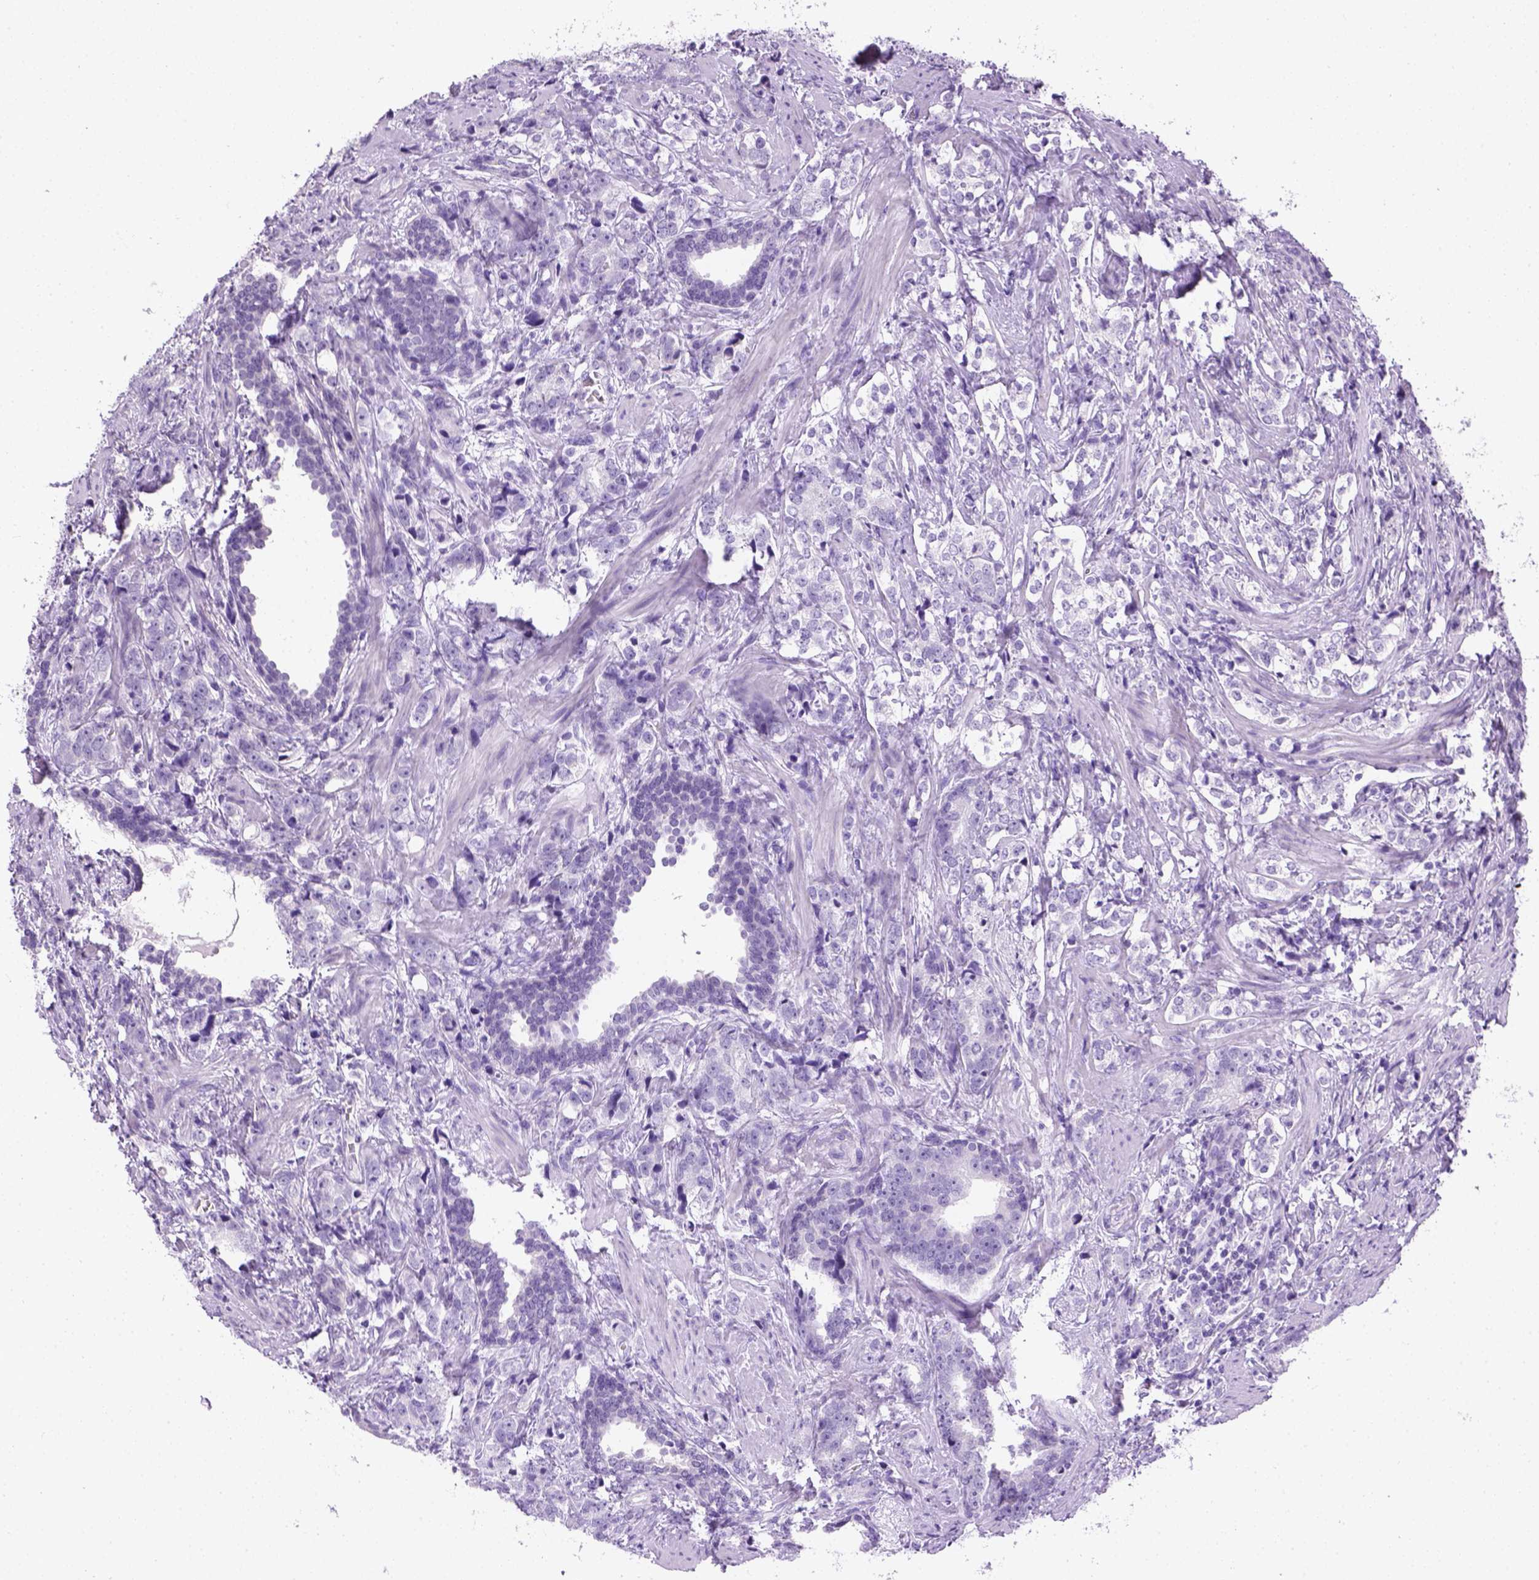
{"staining": {"intensity": "negative", "quantity": "none", "location": "none"}, "tissue": "prostate cancer", "cell_type": "Tumor cells", "image_type": "cancer", "snomed": [{"axis": "morphology", "description": "Adenocarcinoma, NOS"}, {"axis": "topography", "description": "Prostate and seminal vesicle, NOS"}], "caption": "Micrograph shows no protein expression in tumor cells of adenocarcinoma (prostate) tissue.", "gene": "TMEM38A", "patient": {"sex": "male", "age": 63}}